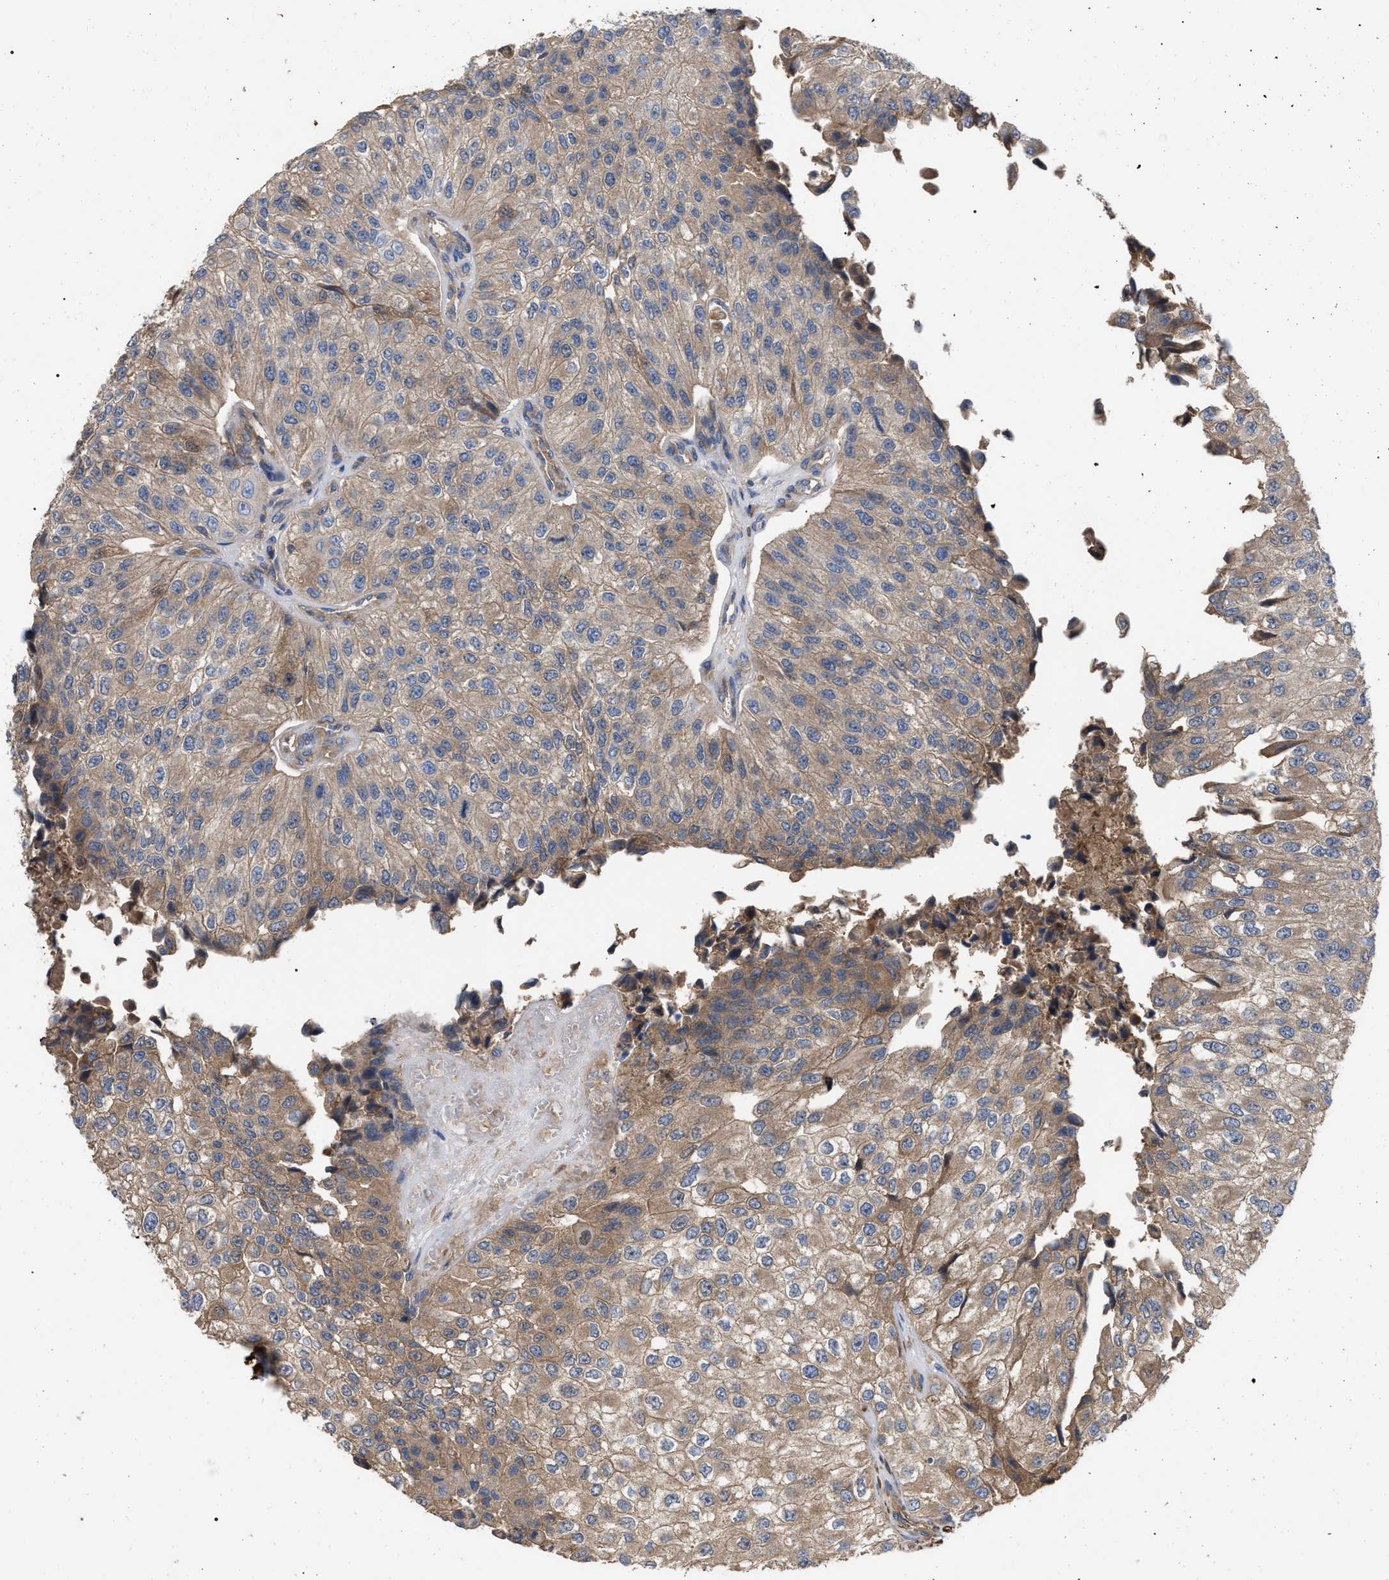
{"staining": {"intensity": "moderate", "quantity": ">75%", "location": "cytoplasmic/membranous"}, "tissue": "urothelial cancer", "cell_type": "Tumor cells", "image_type": "cancer", "snomed": [{"axis": "morphology", "description": "Urothelial carcinoma, High grade"}, {"axis": "topography", "description": "Kidney"}, {"axis": "topography", "description": "Urinary bladder"}], "caption": "Brown immunohistochemical staining in urothelial cancer exhibits moderate cytoplasmic/membranous positivity in about >75% of tumor cells. The protein is stained brown, and the nuclei are stained in blue (DAB (3,3'-diaminobenzidine) IHC with brightfield microscopy, high magnification).", "gene": "RABEP1", "patient": {"sex": "male", "age": 77}}